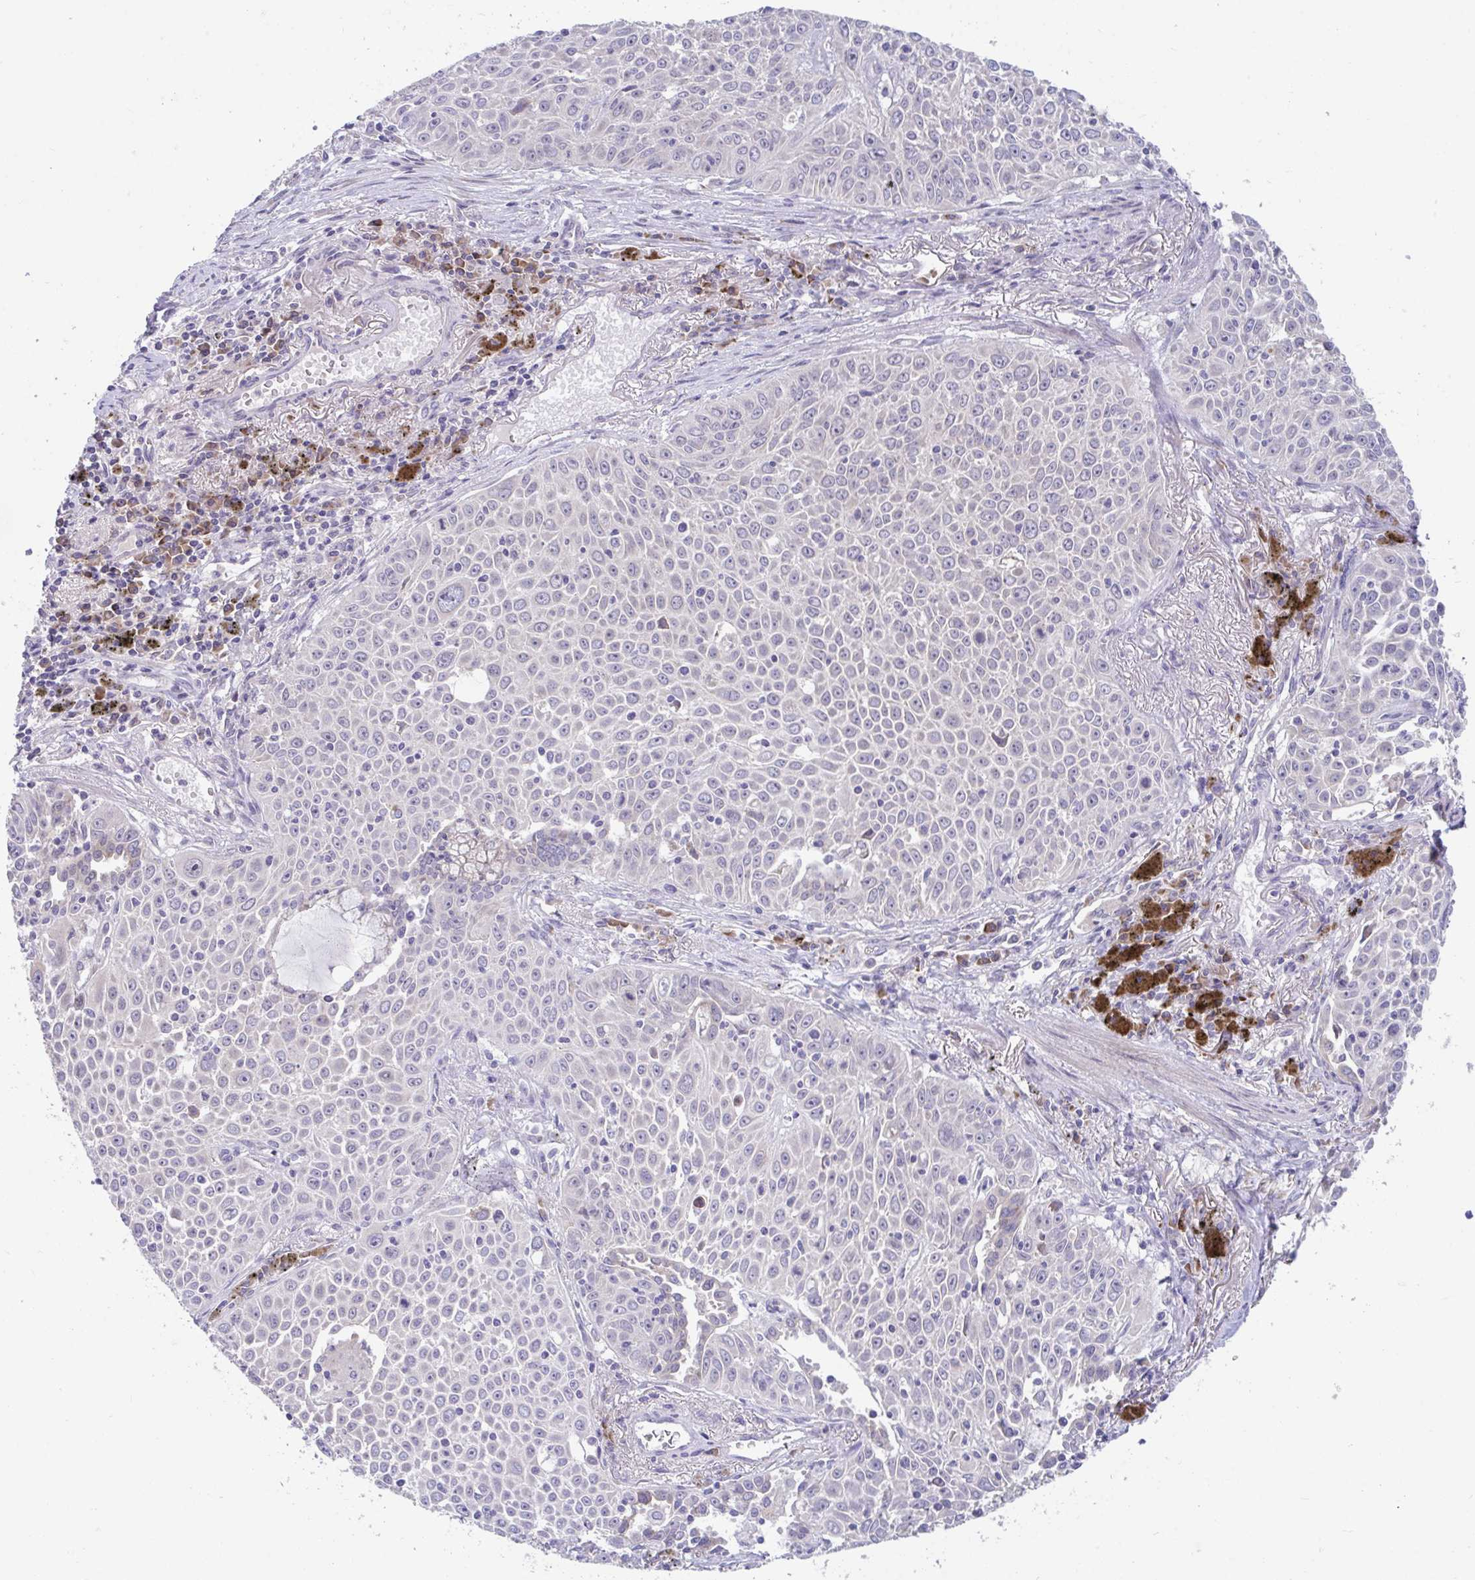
{"staining": {"intensity": "negative", "quantity": "none", "location": "none"}, "tissue": "lung cancer", "cell_type": "Tumor cells", "image_type": "cancer", "snomed": [{"axis": "morphology", "description": "Squamous cell carcinoma, NOS"}, {"axis": "morphology", "description": "Squamous cell carcinoma, metastatic, NOS"}, {"axis": "topography", "description": "Lymph node"}, {"axis": "topography", "description": "Lung"}], "caption": "Immunohistochemistry (IHC) photomicrograph of lung cancer (squamous cell carcinoma) stained for a protein (brown), which shows no positivity in tumor cells.", "gene": "SUSD4", "patient": {"sex": "female", "age": 62}}